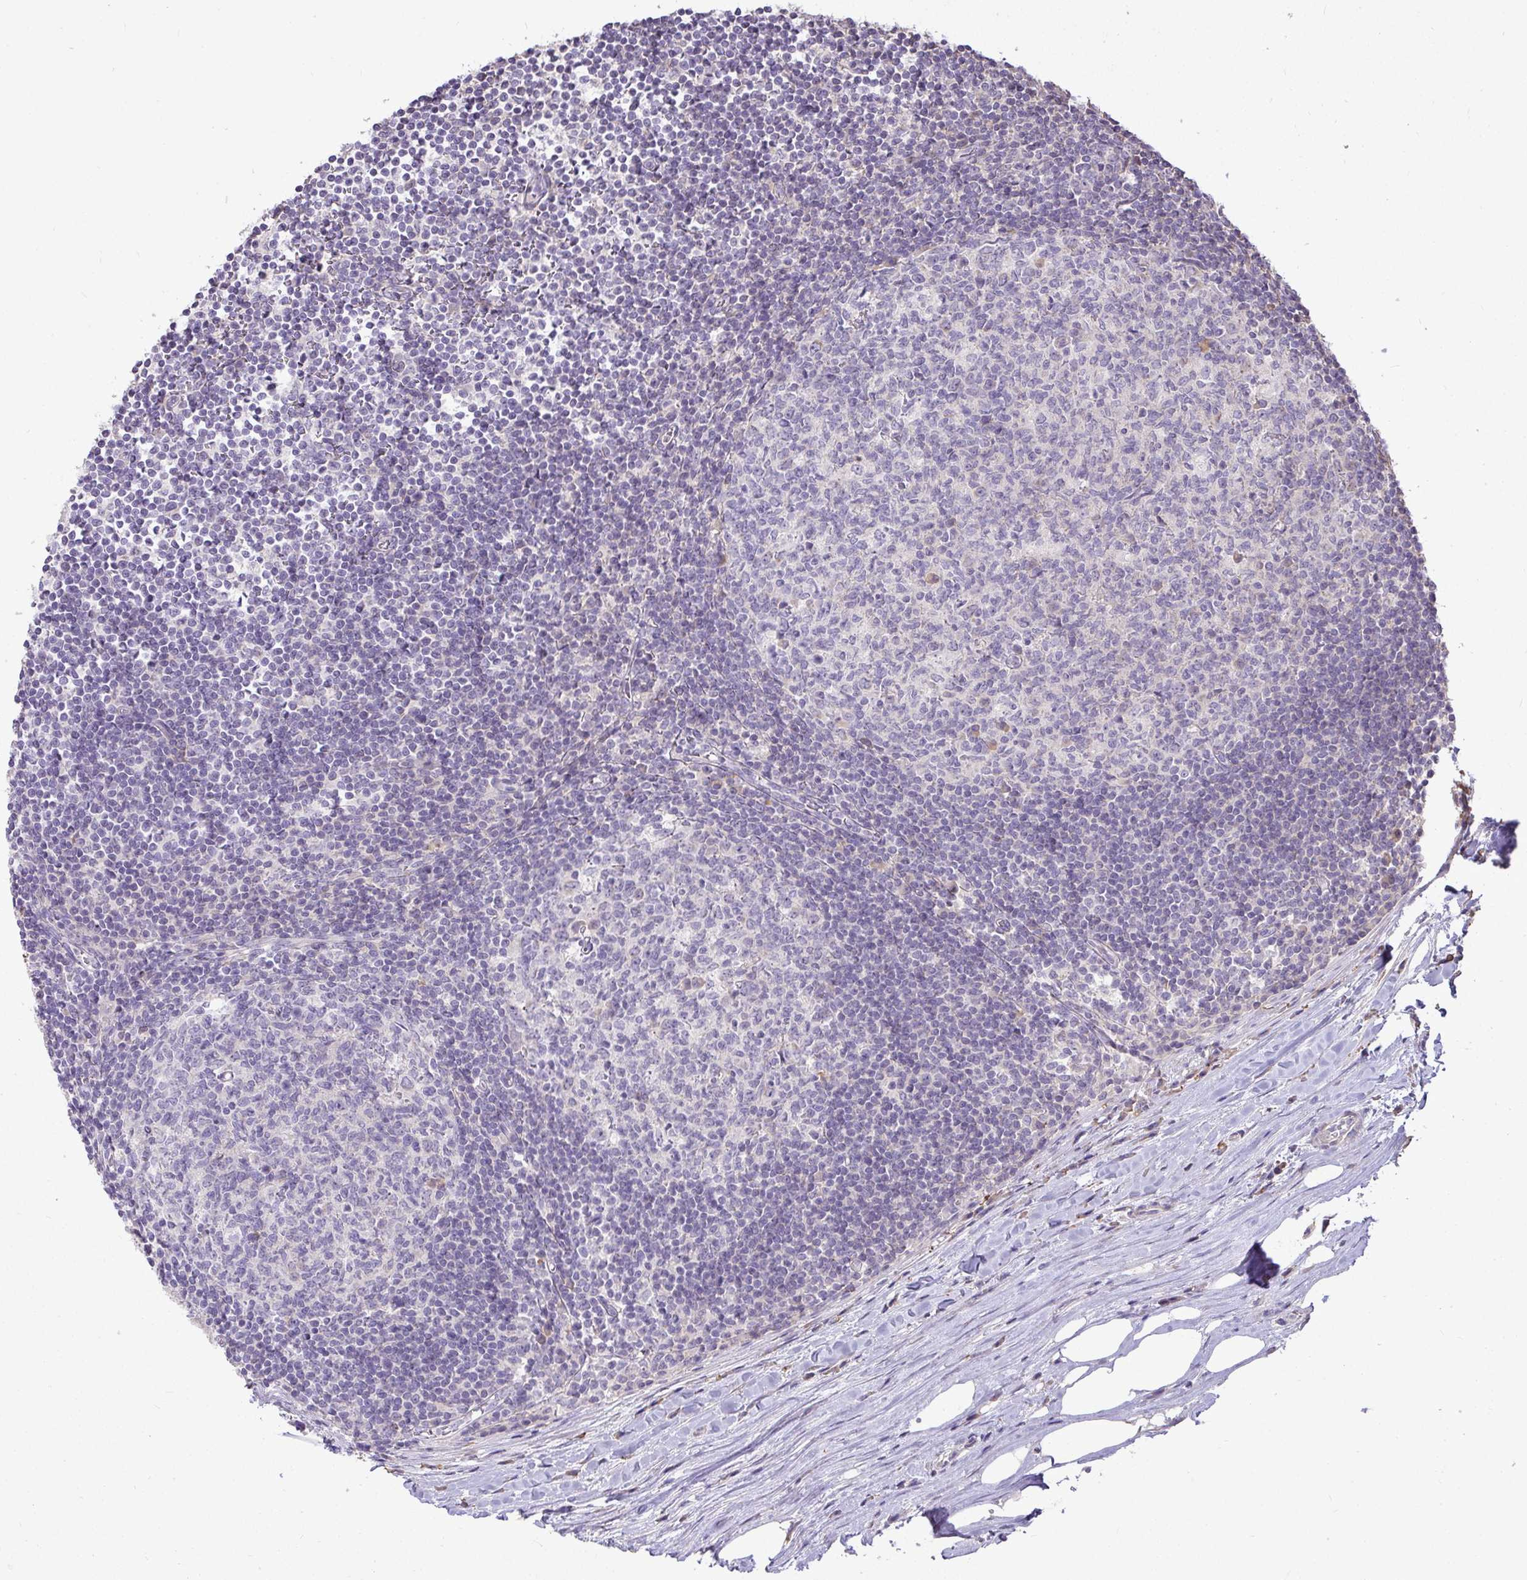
{"staining": {"intensity": "negative", "quantity": "none", "location": "none"}, "tissue": "lymph node", "cell_type": "Germinal center cells", "image_type": "normal", "snomed": [{"axis": "morphology", "description": "Normal tissue, NOS"}, {"axis": "topography", "description": "Lymph node"}], "caption": "DAB (3,3'-diaminobenzidine) immunohistochemical staining of benign human lymph node demonstrates no significant expression in germinal center cells. (Stains: DAB (3,3'-diaminobenzidine) immunohistochemistry (IHC) with hematoxylin counter stain, Microscopy: brightfield microscopy at high magnification).", "gene": "STRIP1", "patient": {"sex": "male", "age": 67}}